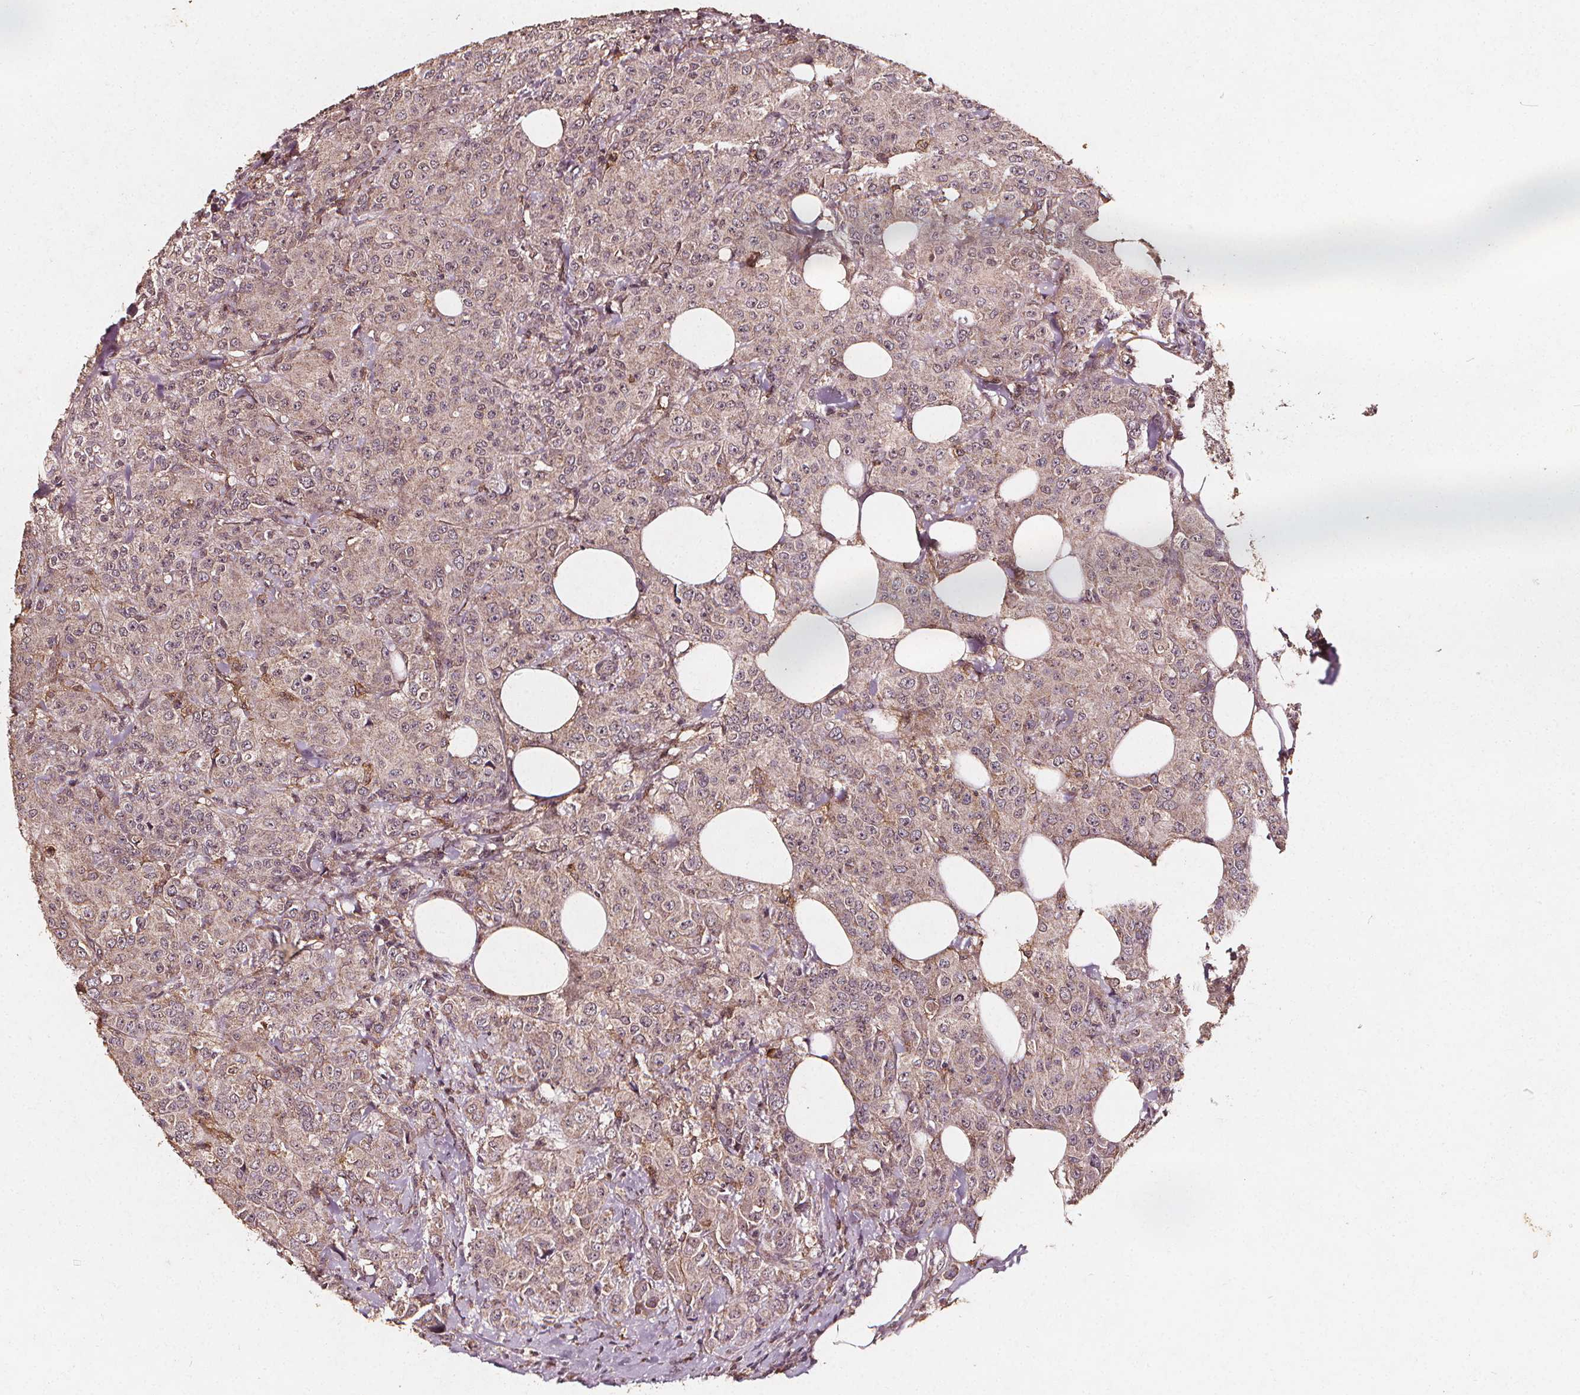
{"staining": {"intensity": "weak", "quantity": "<25%", "location": "cytoplasmic/membranous"}, "tissue": "breast cancer", "cell_type": "Tumor cells", "image_type": "cancer", "snomed": [{"axis": "morphology", "description": "Normal tissue, NOS"}, {"axis": "morphology", "description": "Duct carcinoma"}, {"axis": "topography", "description": "Breast"}], "caption": "Tumor cells show no significant protein positivity in breast intraductal carcinoma. (DAB (3,3'-diaminobenzidine) IHC visualized using brightfield microscopy, high magnification).", "gene": "ABCA1", "patient": {"sex": "female", "age": 43}}